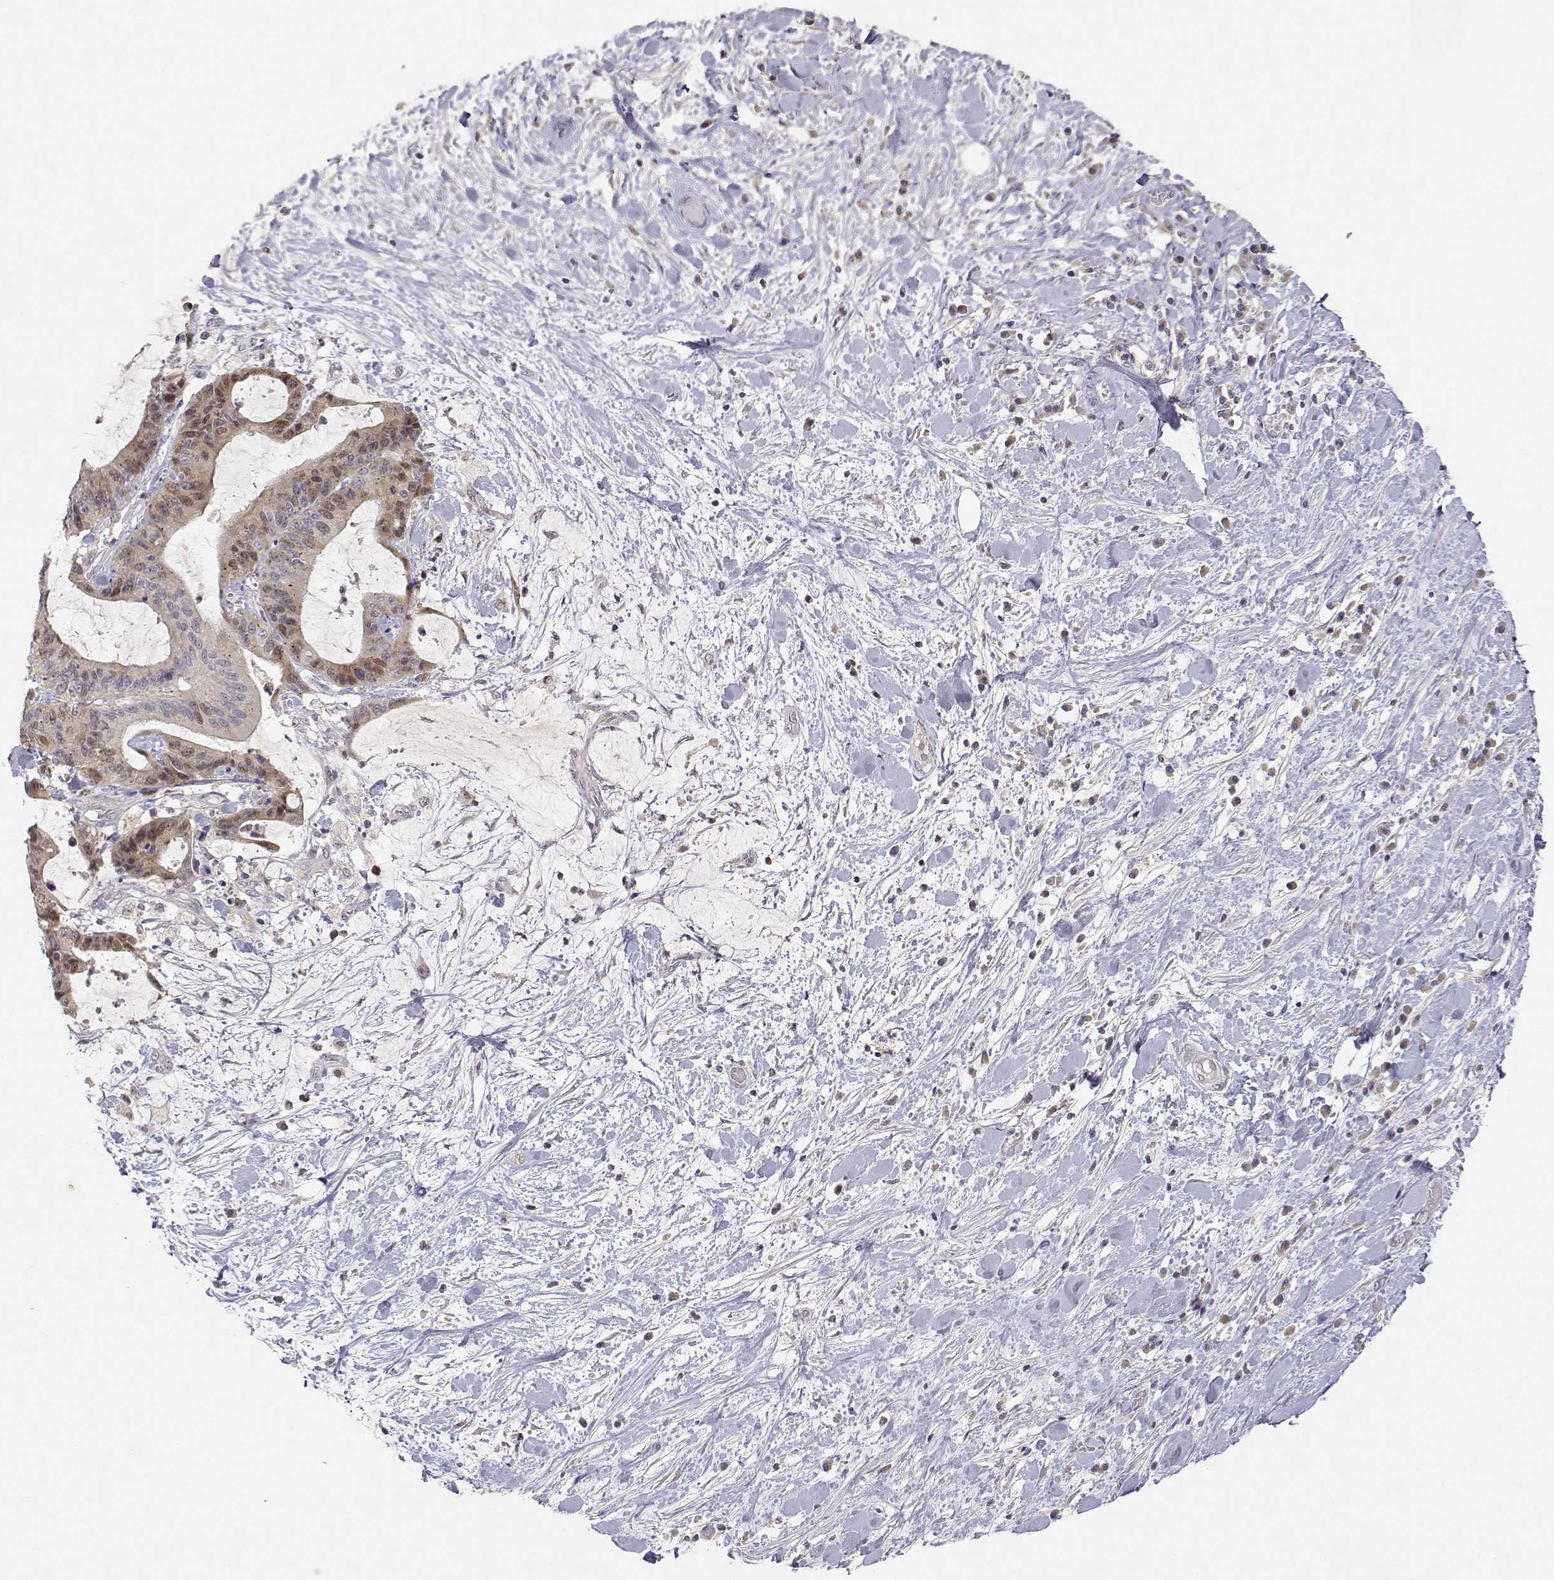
{"staining": {"intensity": "weak", "quantity": "25%-75%", "location": "cytoplasmic/membranous"}, "tissue": "liver cancer", "cell_type": "Tumor cells", "image_type": "cancer", "snomed": [{"axis": "morphology", "description": "Cholangiocarcinoma"}, {"axis": "topography", "description": "Liver"}], "caption": "Liver cancer (cholangiocarcinoma) stained for a protein (brown) exhibits weak cytoplasmic/membranous positive positivity in about 25%-75% of tumor cells.", "gene": "RAD51", "patient": {"sex": "female", "age": 73}}